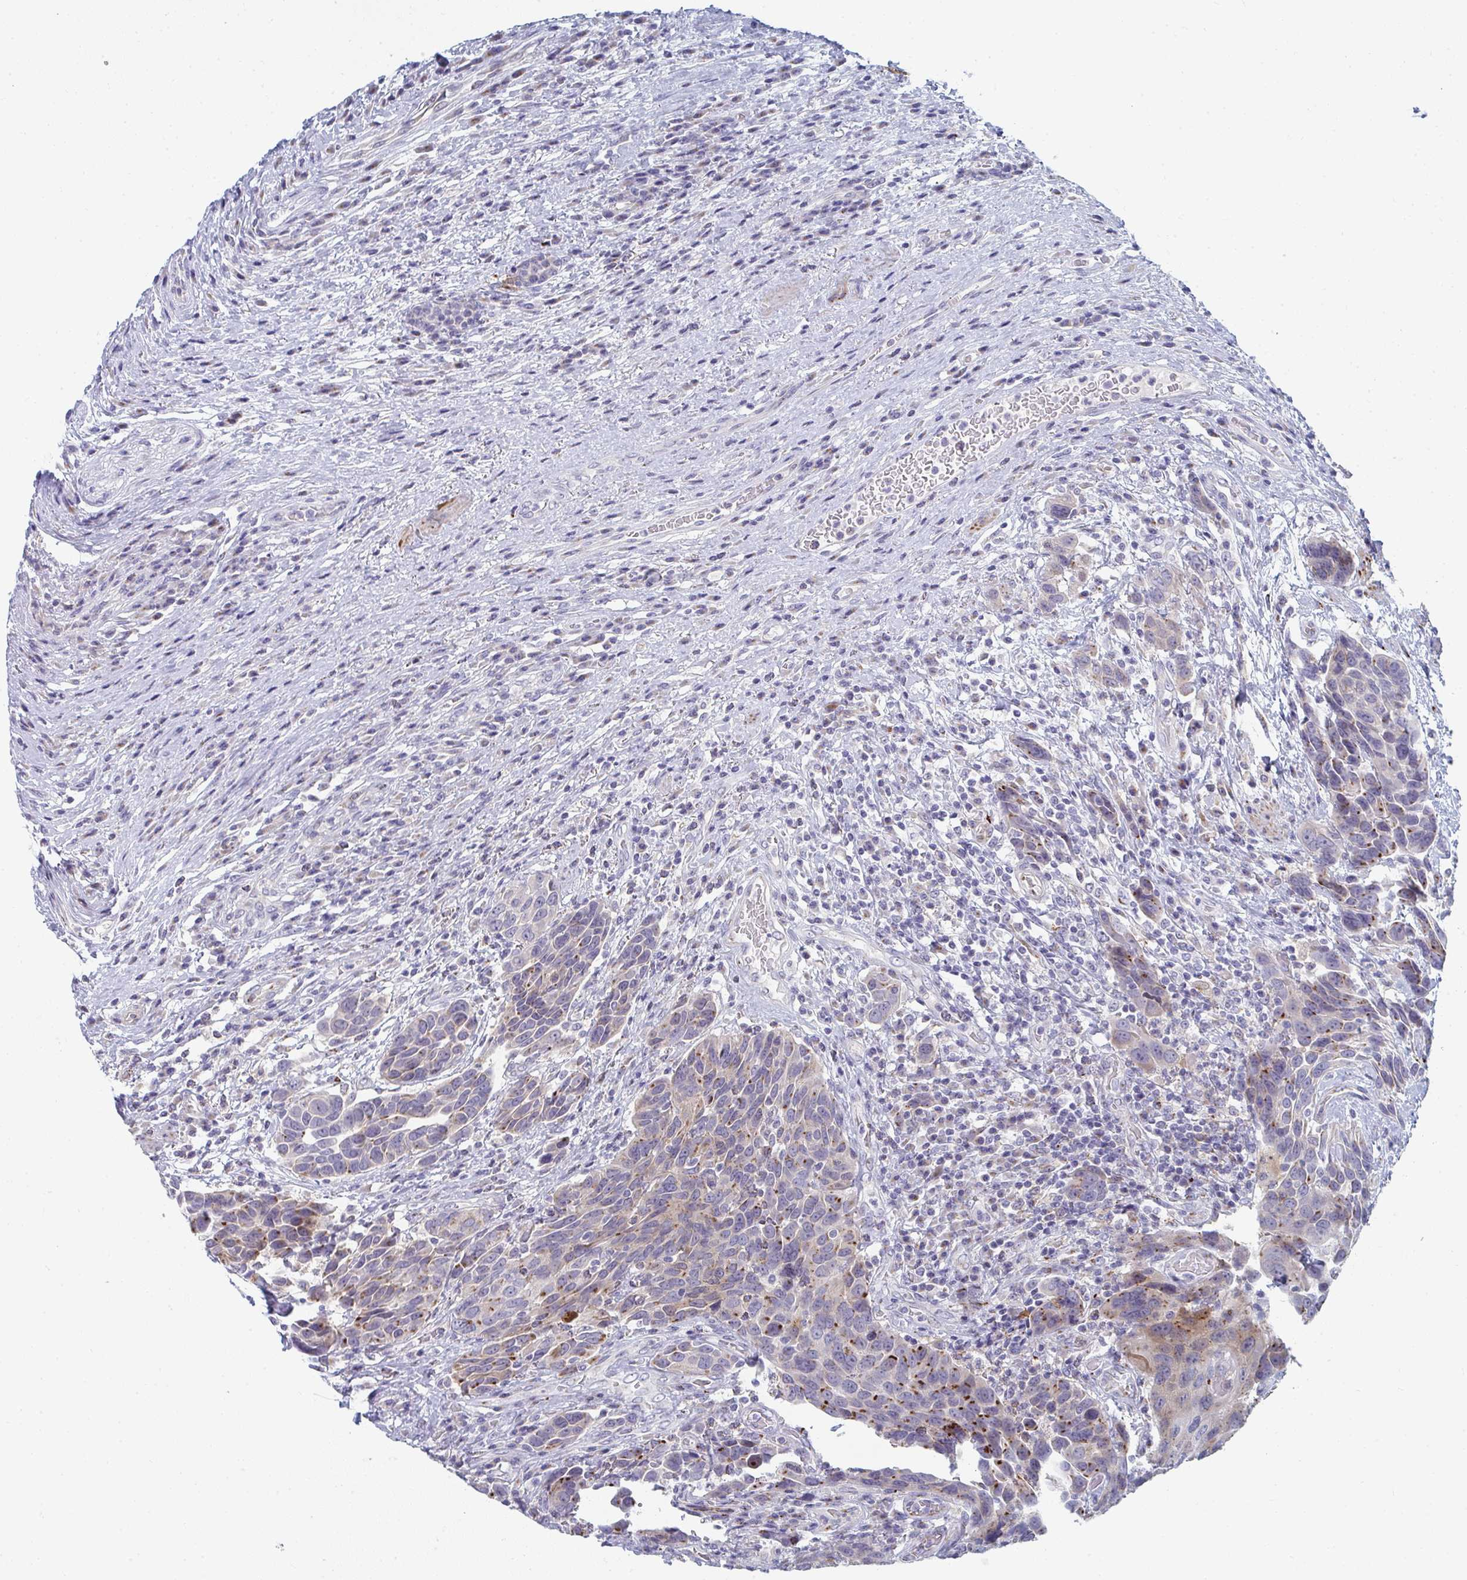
{"staining": {"intensity": "moderate", "quantity": "<25%", "location": "cytoplasmic/membranous"}, "tissue": "urothelial cancer", "cell_type": "Tumor cells", "image_type": "cancer", "snomed": [{"axis": "morphology", "description": "Urothelial carcinoma, High grade"}, {"axis": "topography", "description": "Urinary bladder"}], "caption": "The image shows staining of urothelial cancer, revealing moderate cytoplasmic/membranous protein expression (brown color) within tumor cells.", "gene": "PSMG1", "patient": {"sex": "female", "age": 70}}